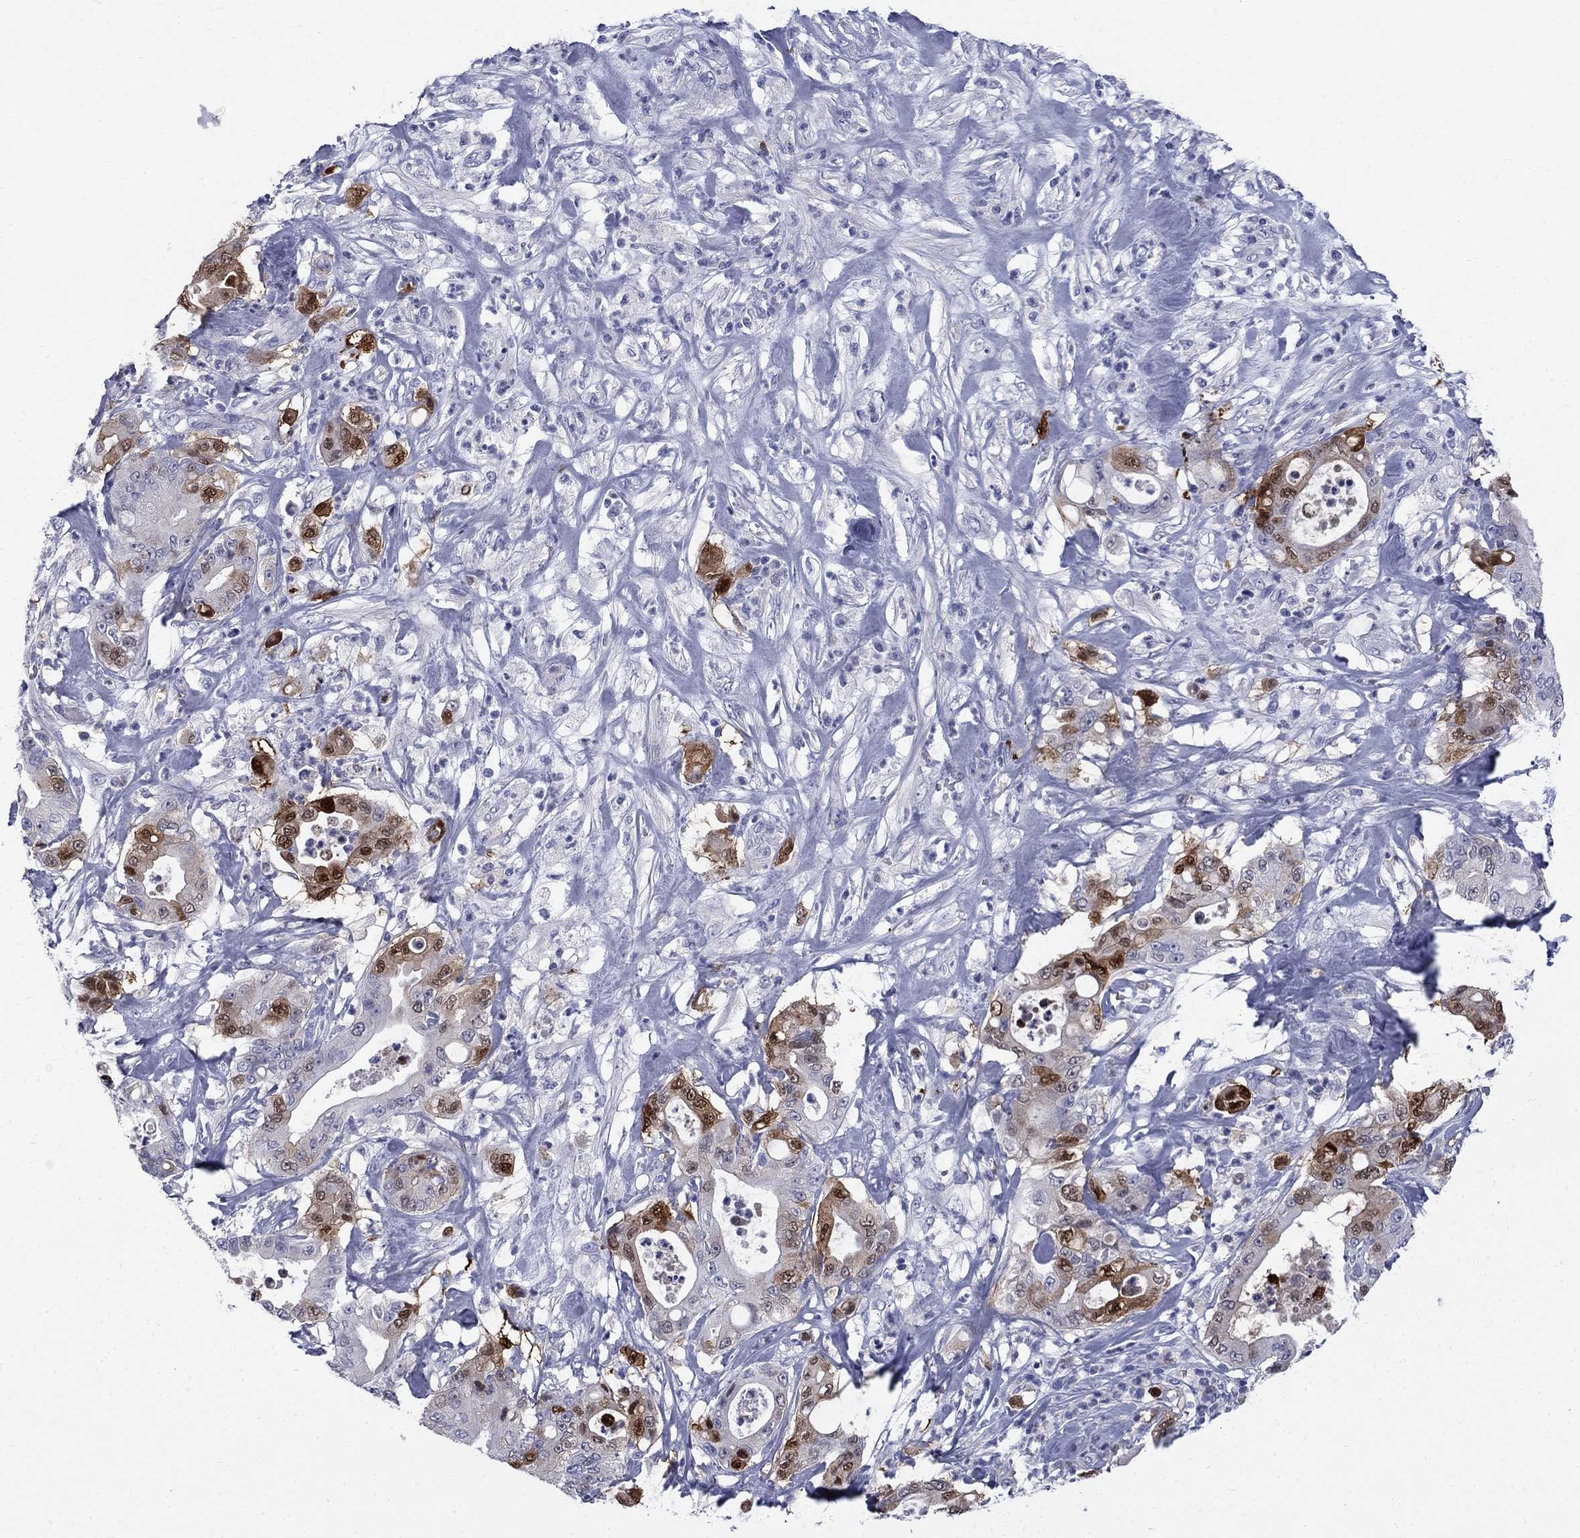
{"staining": {"intensity": "strong", "quantity": "<25%", "location": "cytoplasmic/membranous,nuclear"}, "tissue": "pancreatic cancer", "cell_type": "Tumor cells", "image_type": "cancer", "snomed": [{"axis": "morphology", "description": "Adenocarcinoma, NOS"}, {"axis": "topography", "description": "Pancreas"}], "caption": "Pancreatic cancer stained with a protein marker reveals strong staining in tumor cells.", "gene": "SERPINB2", "patient": {"sex": "male", "age": 71}}